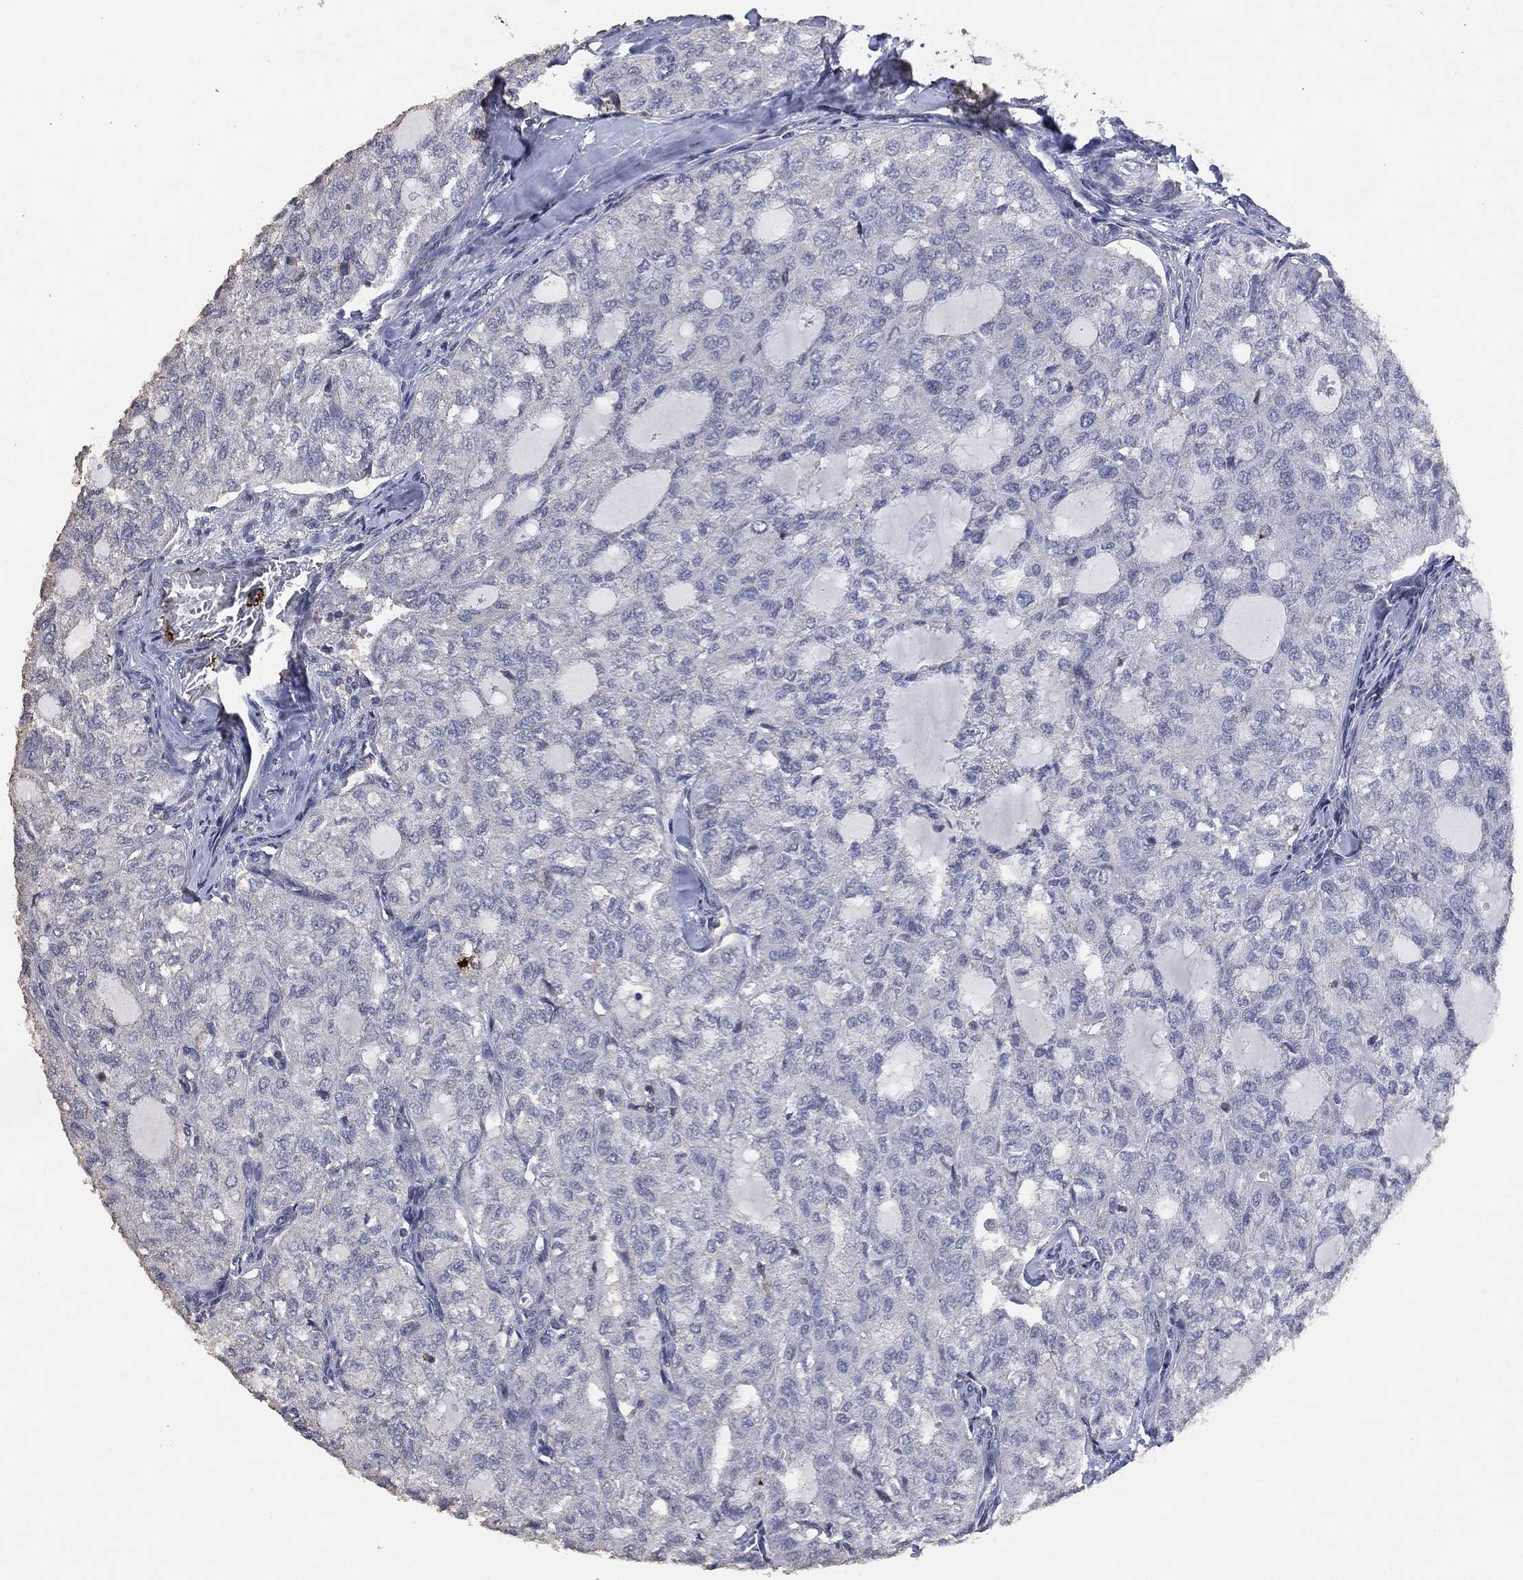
{"staining": {"intensity": "negative", "quantity": "none", "location": "none"}, "tissue": "thyroid cancer", "cell_type": "Tumor cells", "image_type": "cancer", "snomed": [{"axis": "morphology", "description": "Follicular adenoma carcinoma, NOS"}, {"axis": "topography", "description": "Thyroid gland"}], "caption": "This is a micrograph of IHC staining of thyroid cancer (follicular adenoma carcinoma), which shows no positivity in tumor cells.", "gene": "ADPRHL1", "patient": {"sex": "male", "age": 75}}